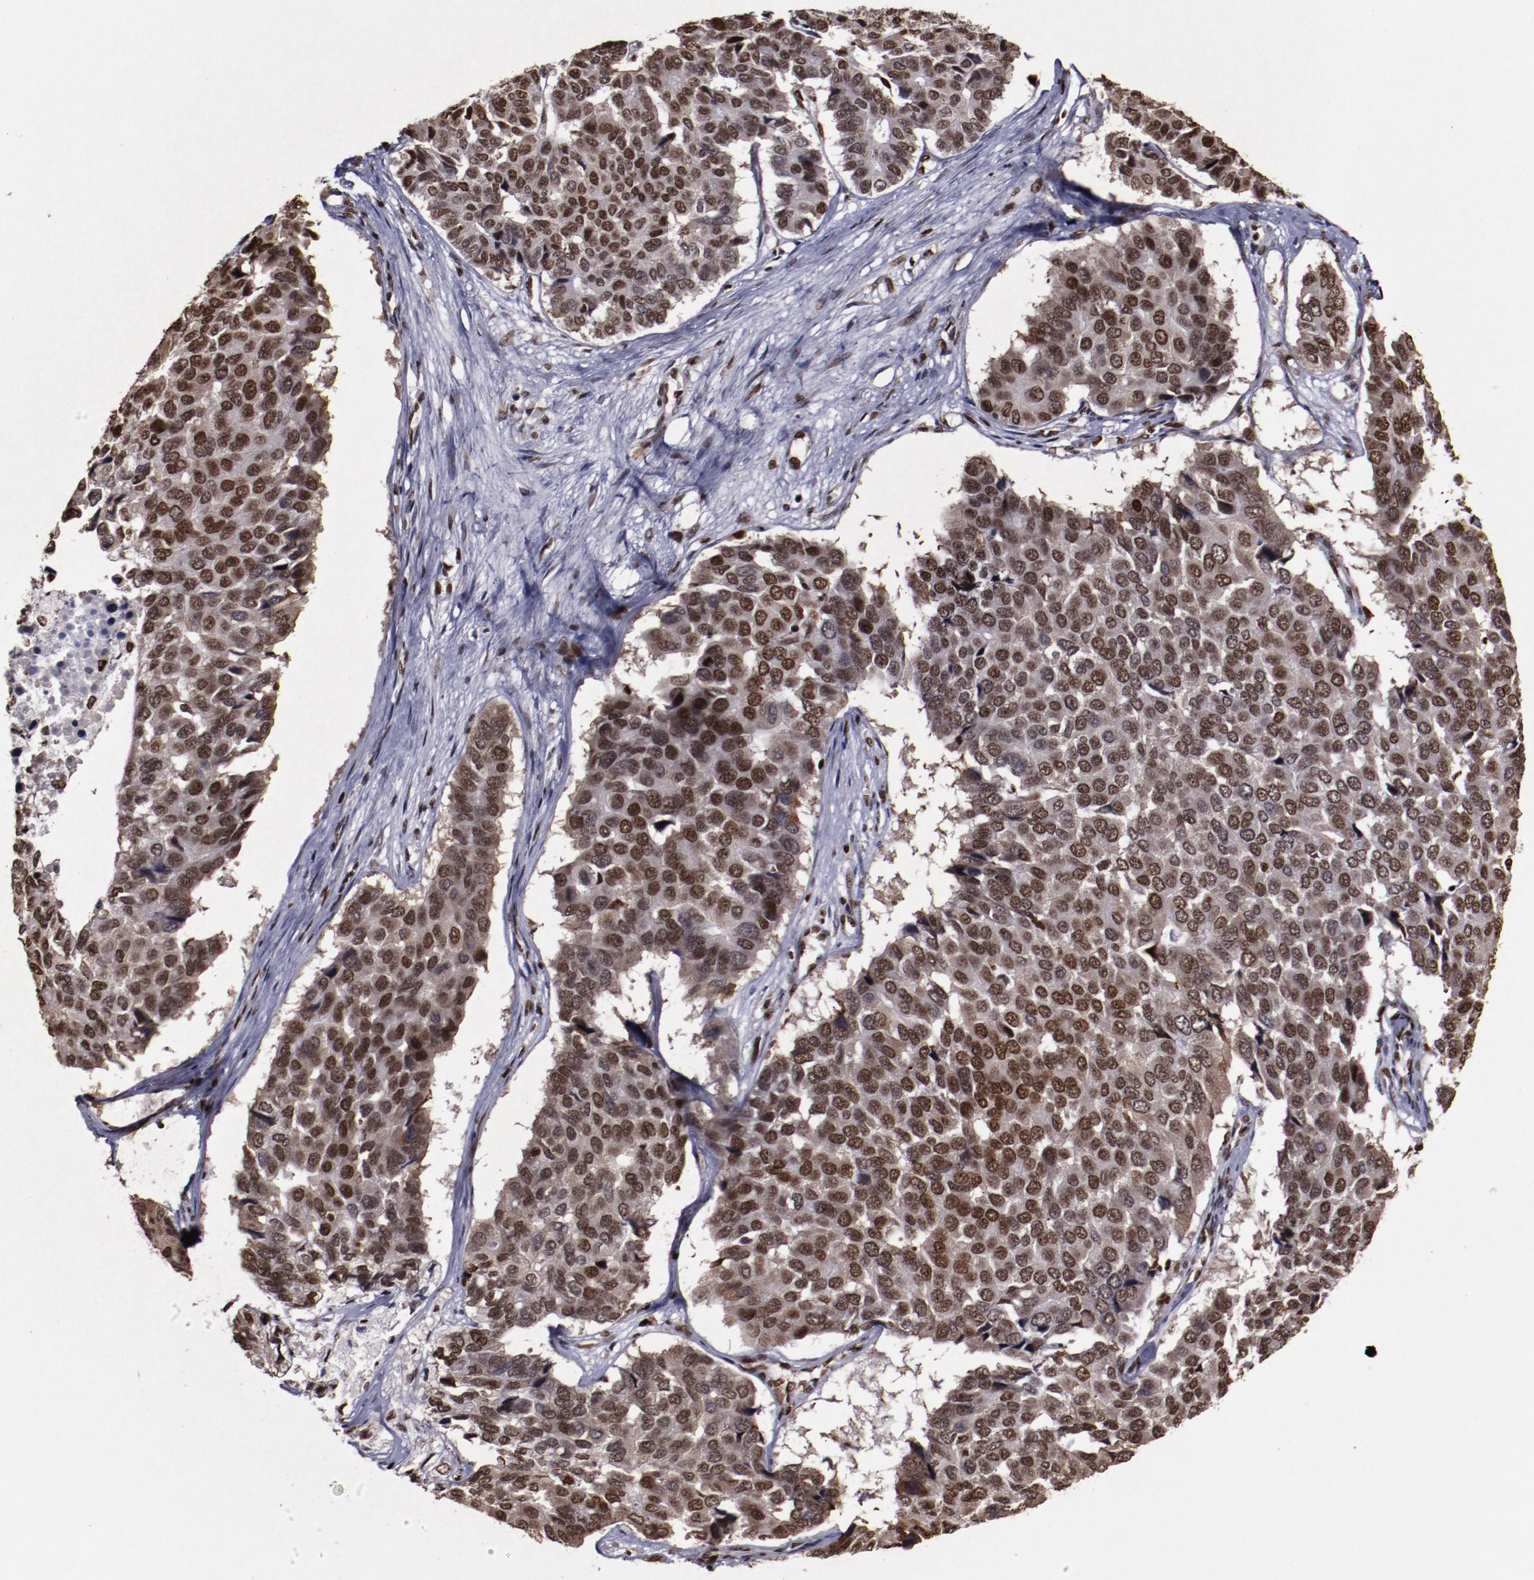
{"staining": {"intensity": "moderate", "quantity": ">75%", "location": "nuclear"}, "tissue": "pancreatic cancer", "cell_type": "Tumor cells", "image_type": "cancer", "snomed": [{"axis": "morphology", "description": "Adenocarcinoma, NOS"}, {"axis": "topography", "description": "Pancreas"}], "caption": "A brown stain highlights moderate nuclear positivity of a protein in adenocarcinoma (pancreatic) tumor cells.", "gene": "APEX1", "patient": {"sex": "male", "age": 50}}